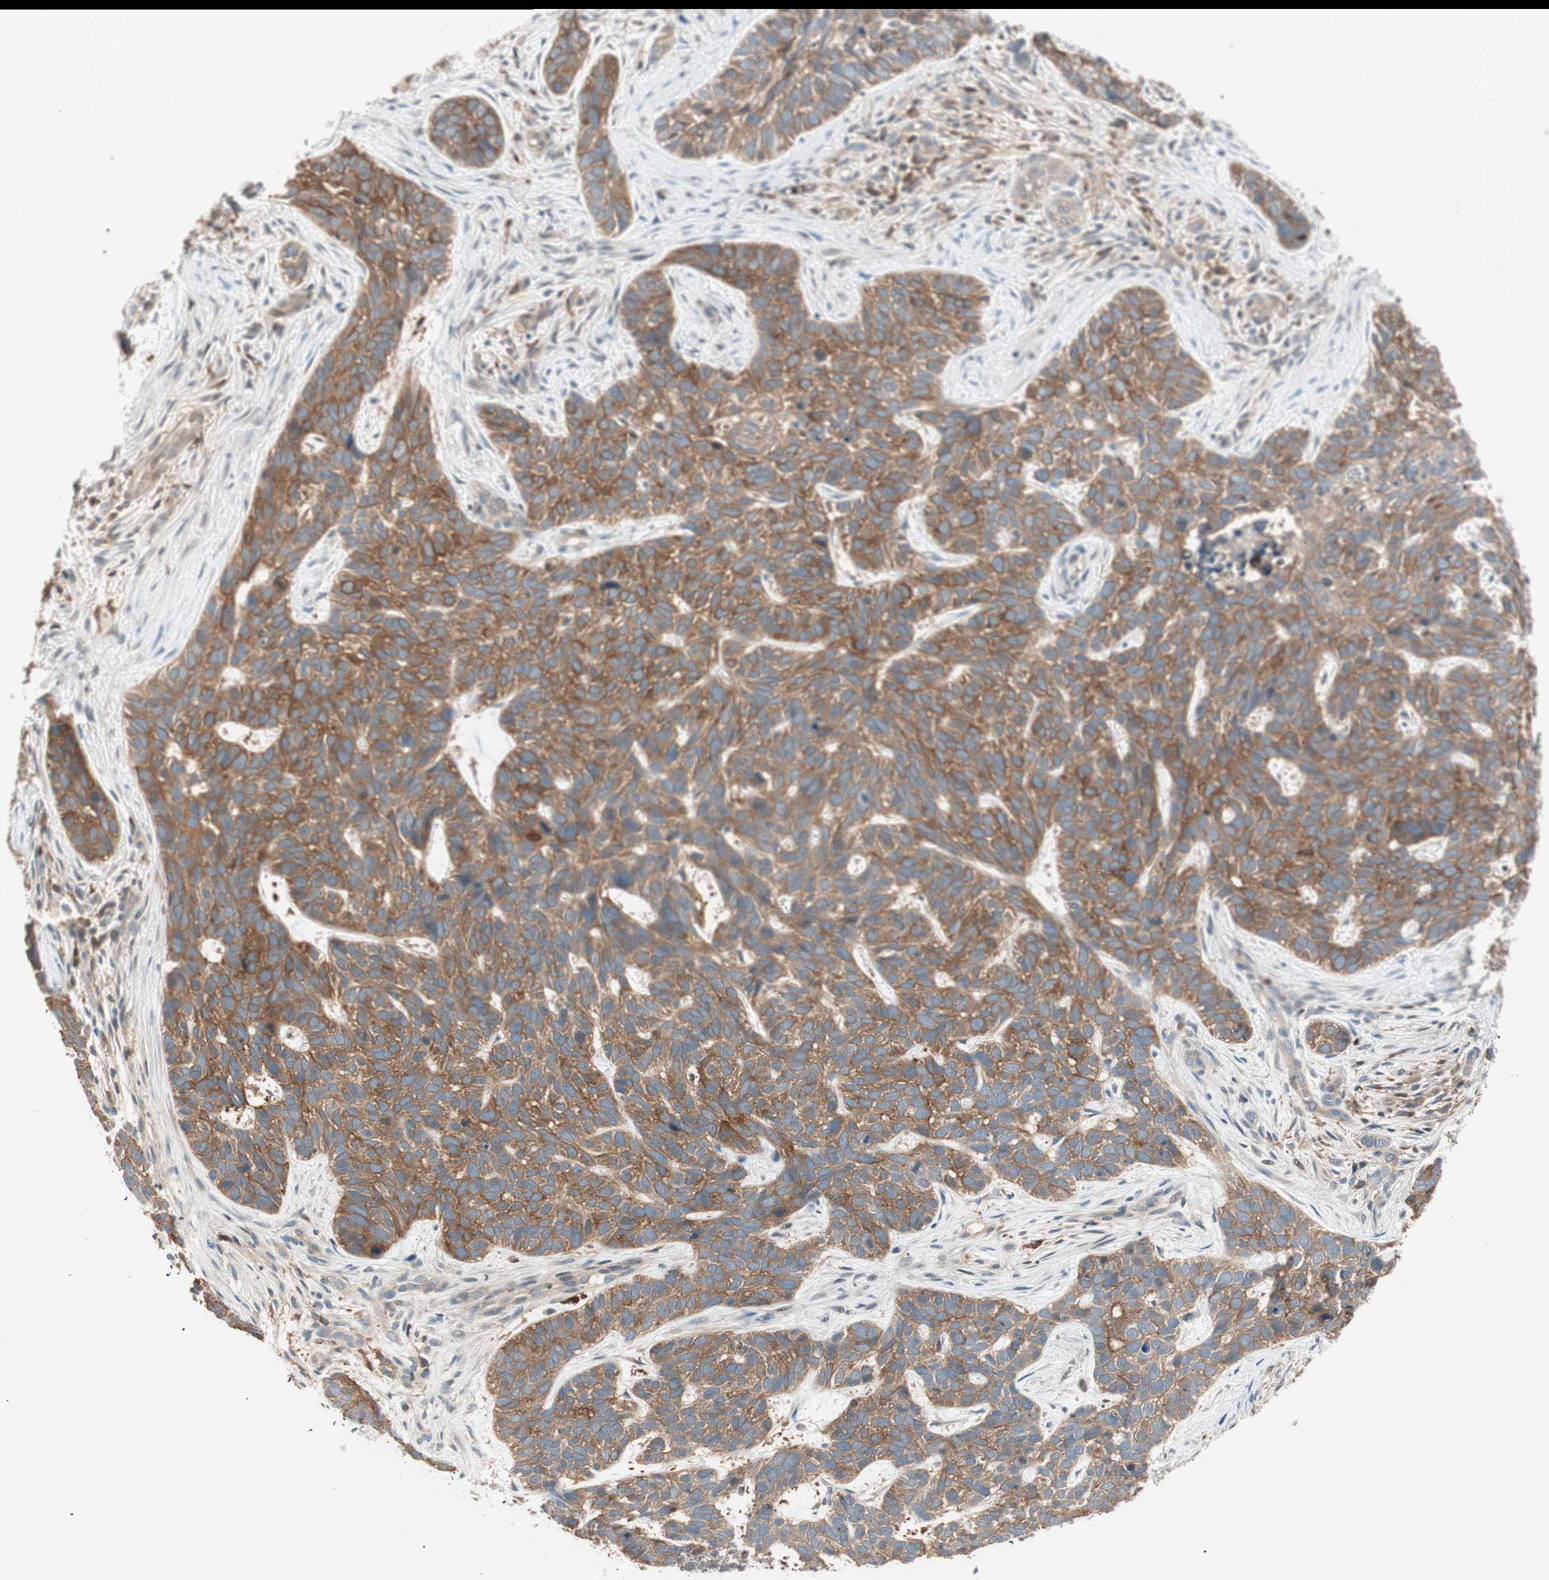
{"staining": {"intensity": "strong", "quantity": ">75%", "location": "cytoplasmic/membranous"}, "tissue": "skin cancer", "cell_type": "Tumor cells", "image_type": "cancer", "snomed": [{"axis": "morphology", "description": "Basal cell carcinoma"}, {"axis": "topography", "description": "Skin"}], "caption": "This is a micrograph of immunohistochemistry staining of skin basal cell carcinoma, which shows strong staining in the cytoplasmic/membranous of tumor cells.", "gene": "BIN1", "patient": {"sex": "male", "age": 87}}